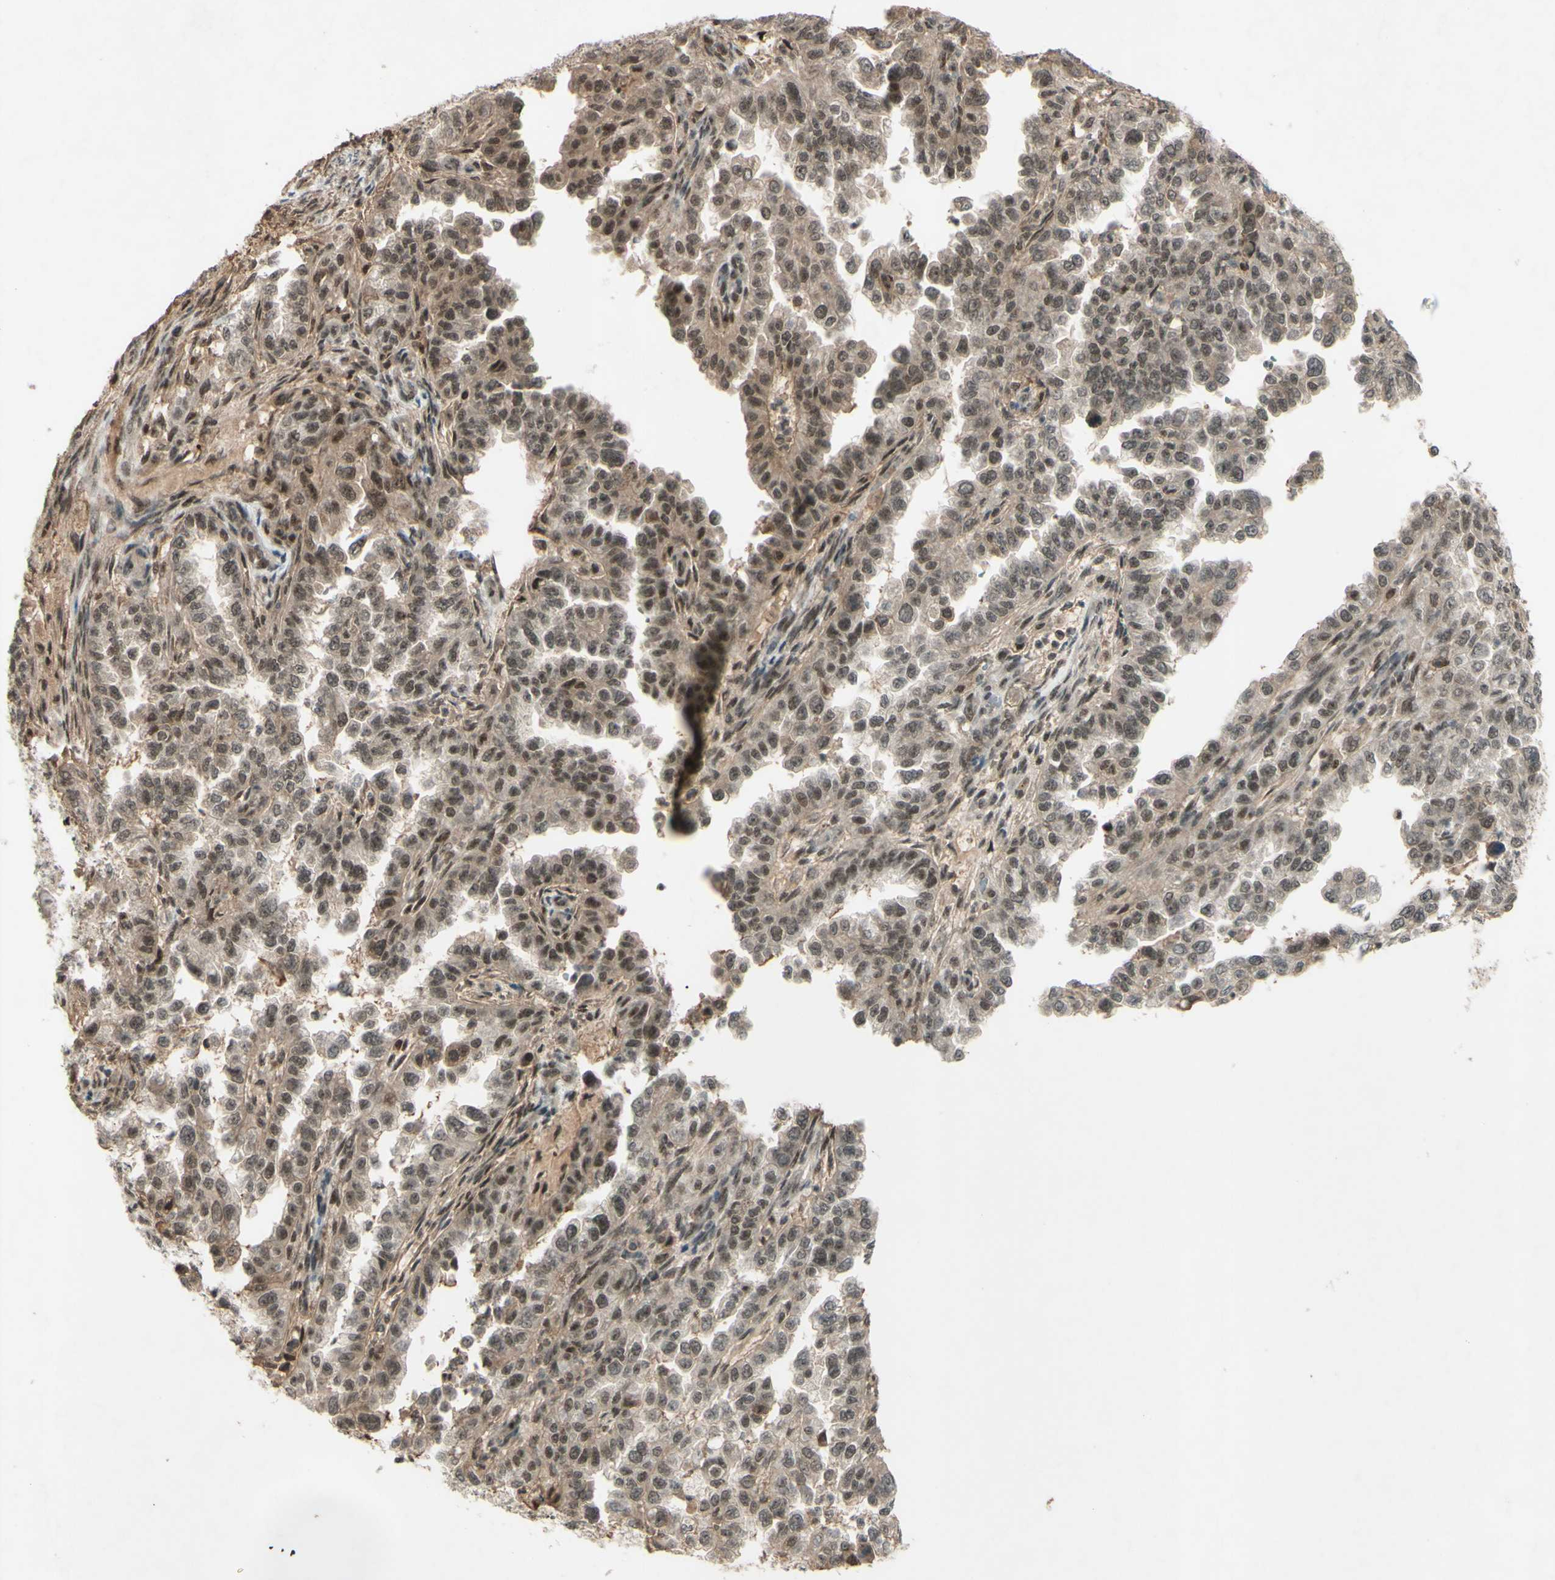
{"staining": {"intensity": "weak", "quantity": ">75%", "location": "cytoplasmic/membranous,nuclear"}, "tissue": "endometrial cancer", "cell_type": "Tumor cells", "image_type": "cancer", "snomed": [{"axis": "morphology", "description": "Adenocarcinoma, NOS"}, {"axis": "topography", "description": "Endometrium"}], "caption": "Immunohistochemical staining of endometrial cancer reveals low levels of weak cytoplasmic/membranous and nuclear expression in about >75% of tumor cells.", "gene": "SNW1", "patient": {"sex": "female", "age": 85}}